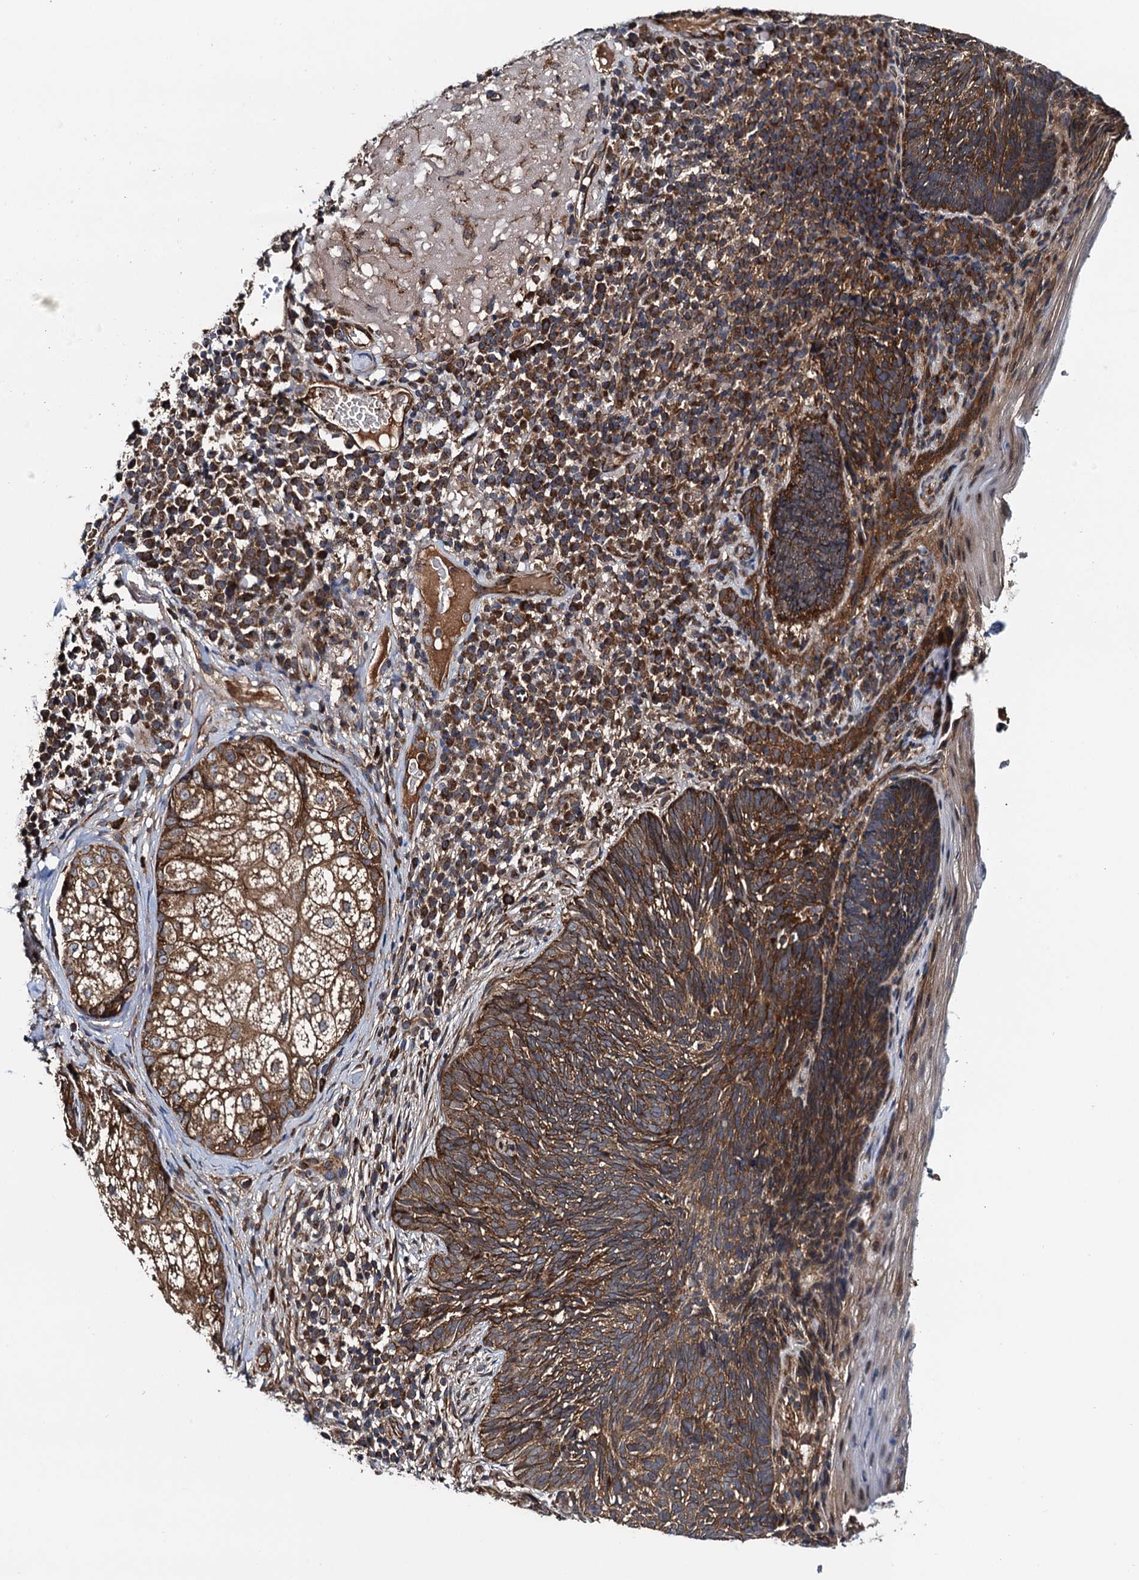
{"staining": {"intensity": "strong", "quantity": ">75%", "location": "cytoplasmic/membranous"}, "tissue": "skin cancer", "cell_type": "Tumor cells", "image_type": "cancer", "snomed": [{"axis": "morphology", "description": "Basal cell carcinoma"}, {"axis": "topography", "description": "Skin"}], "caption": "Immunohistochemistry of human skin cancer demonstrates high levels of strong cytoplasmic/membranous staining in approximately >75% of tumor cells. (IHC, brightfield microscopy, high magnification).", "gene": "NEK1", "patient": {"sex": "male", "age": 88}}